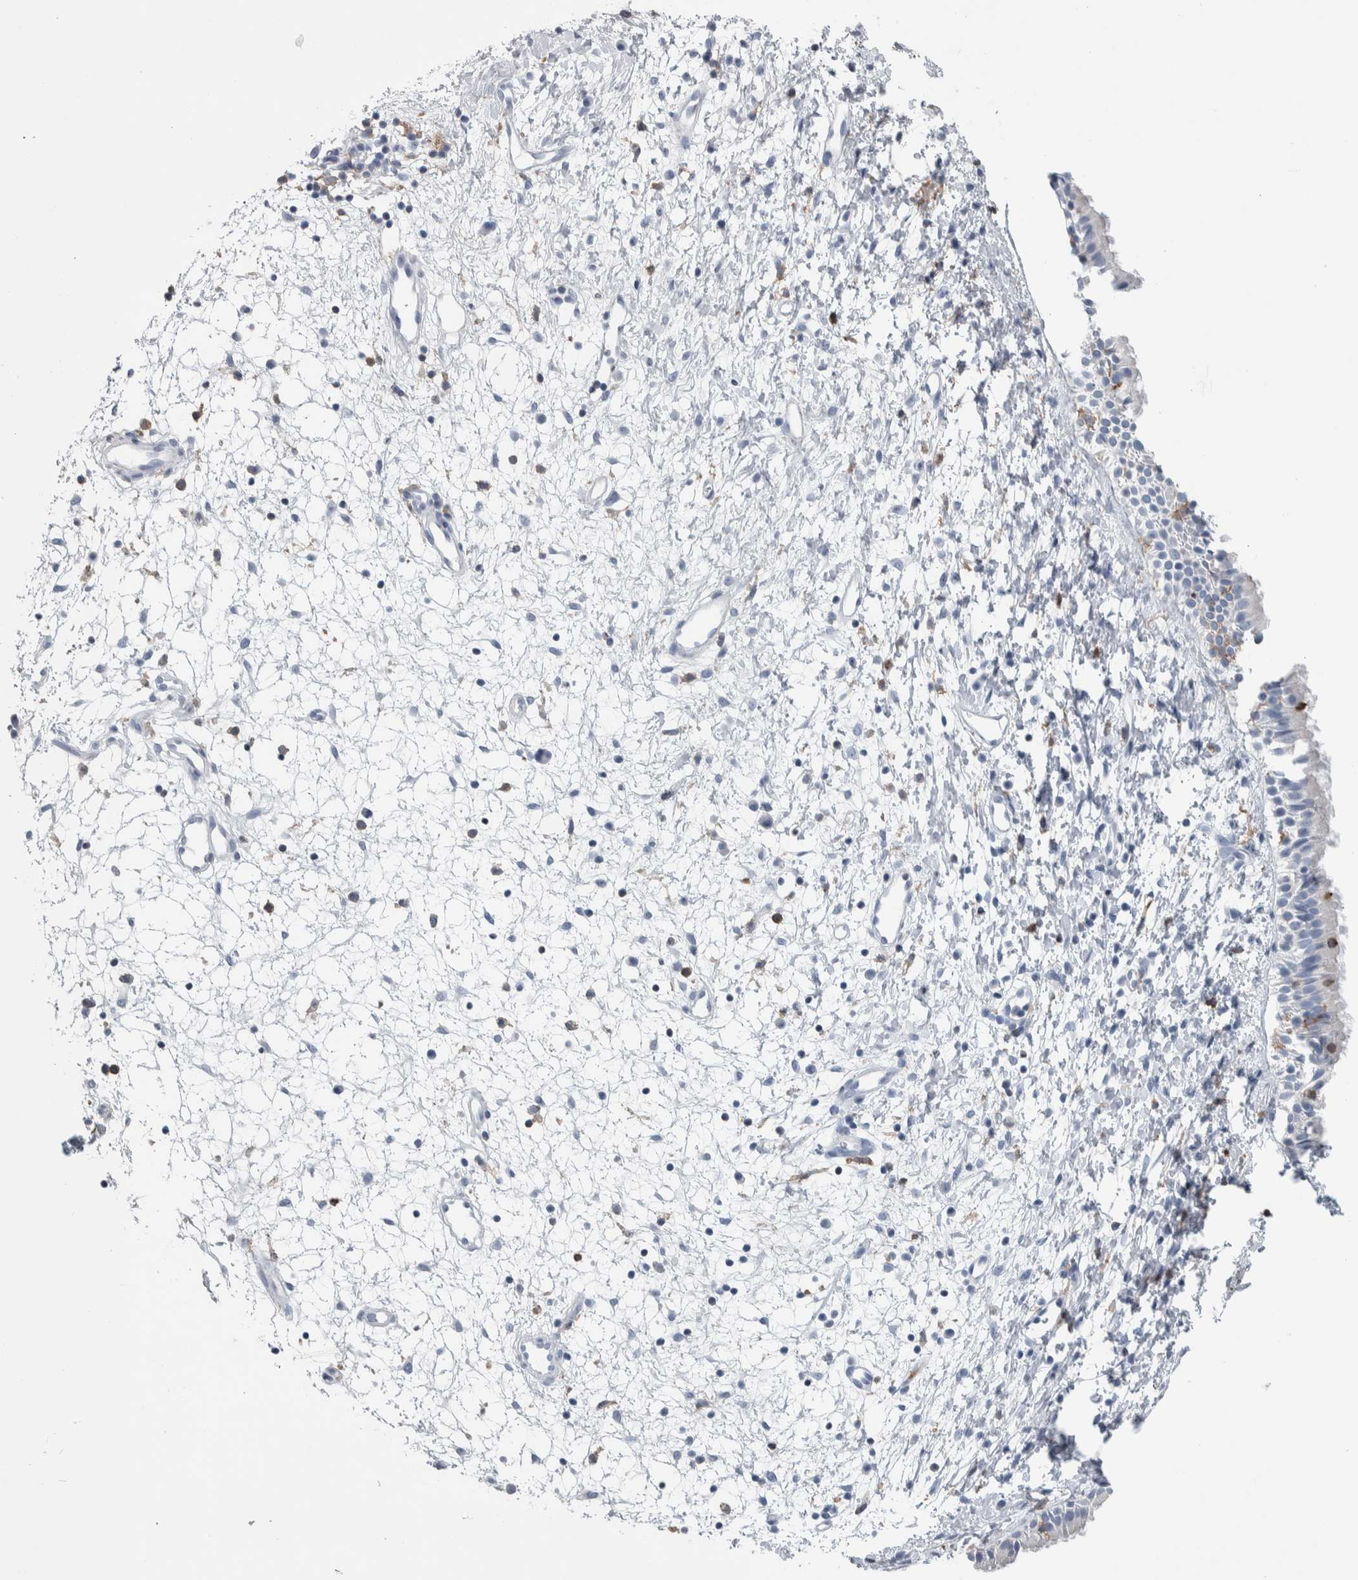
{"staining": {"intensity": "negative", "quantity": "none", "location": "none"}, "tissue": "nasopharynx", "cell_type": "Respiratory epithelial cells", "image_type": "normal", "snomed": [{"axis": "morphology", "description": "Normal tissue, NOS"}, {"axis": "topography", "description": "Nasopharynx"}], "caption": "This is an immunohistochemistry histopathology image of unremarkable human nasopharynx. There is no staining in respiratory epithelial cells.", "gene": "SKAP2", "patient": {"sex": "male", "age": 22}}